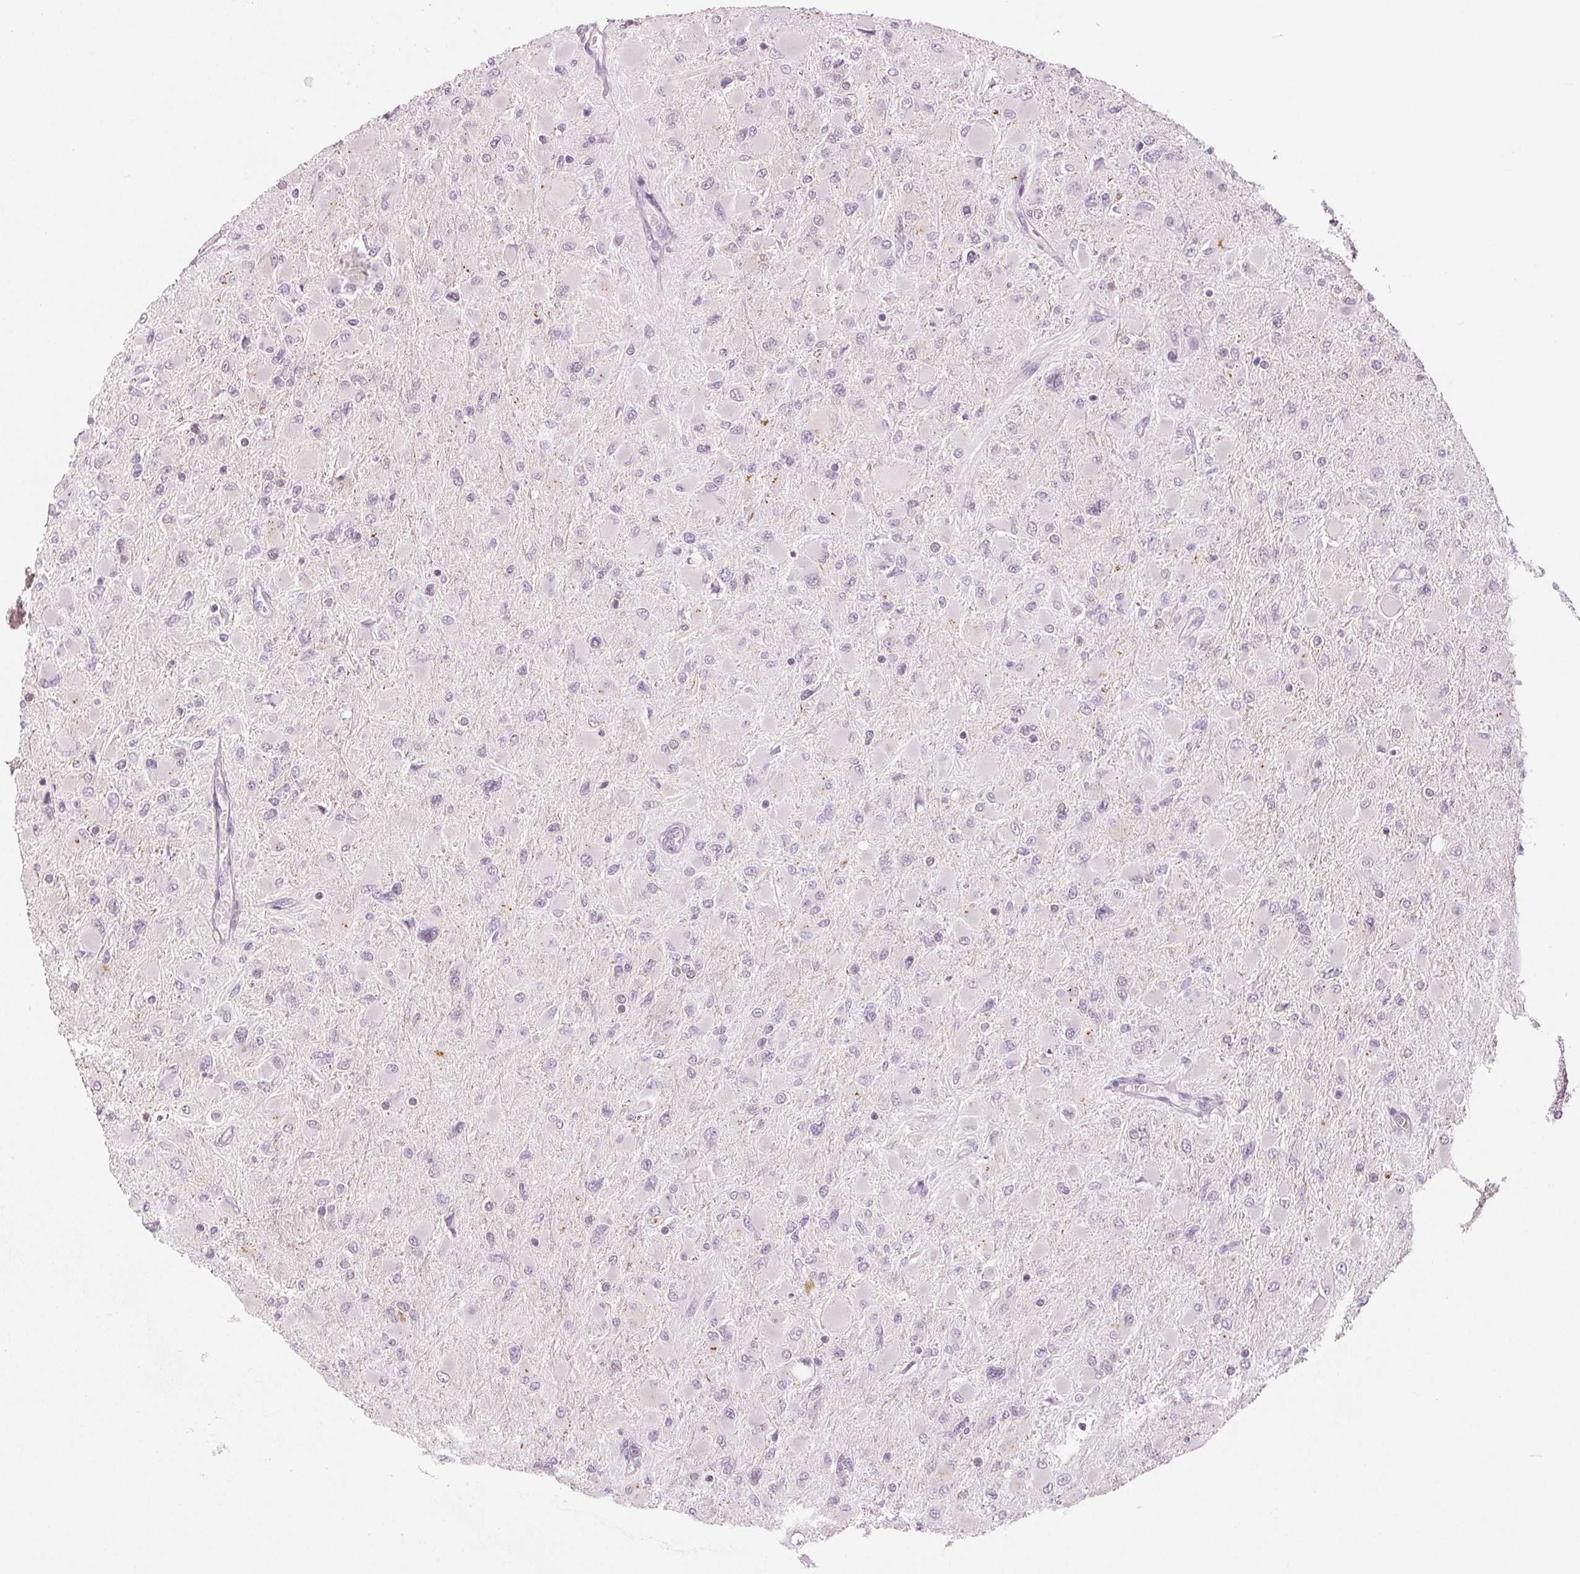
{"staining": {"intensity": "negative", "quantity": "none", "location": "none"}, "tissue": "glioma", "cell_type": "Tumor cells", "image_type": "cancer", "snomed": [{"axis": "morphology", "description": "Glioma, malignant, High grade"}, {"axis": "topography", "description": "Cerebral cortex"}], "caption": "Human malignant high-grade glioma stained for a protein using immunohistochemistry reveals no expression in tumor cells.", "gene": "DNAJC6", "patient": {"sex": "female", "age": 36}}